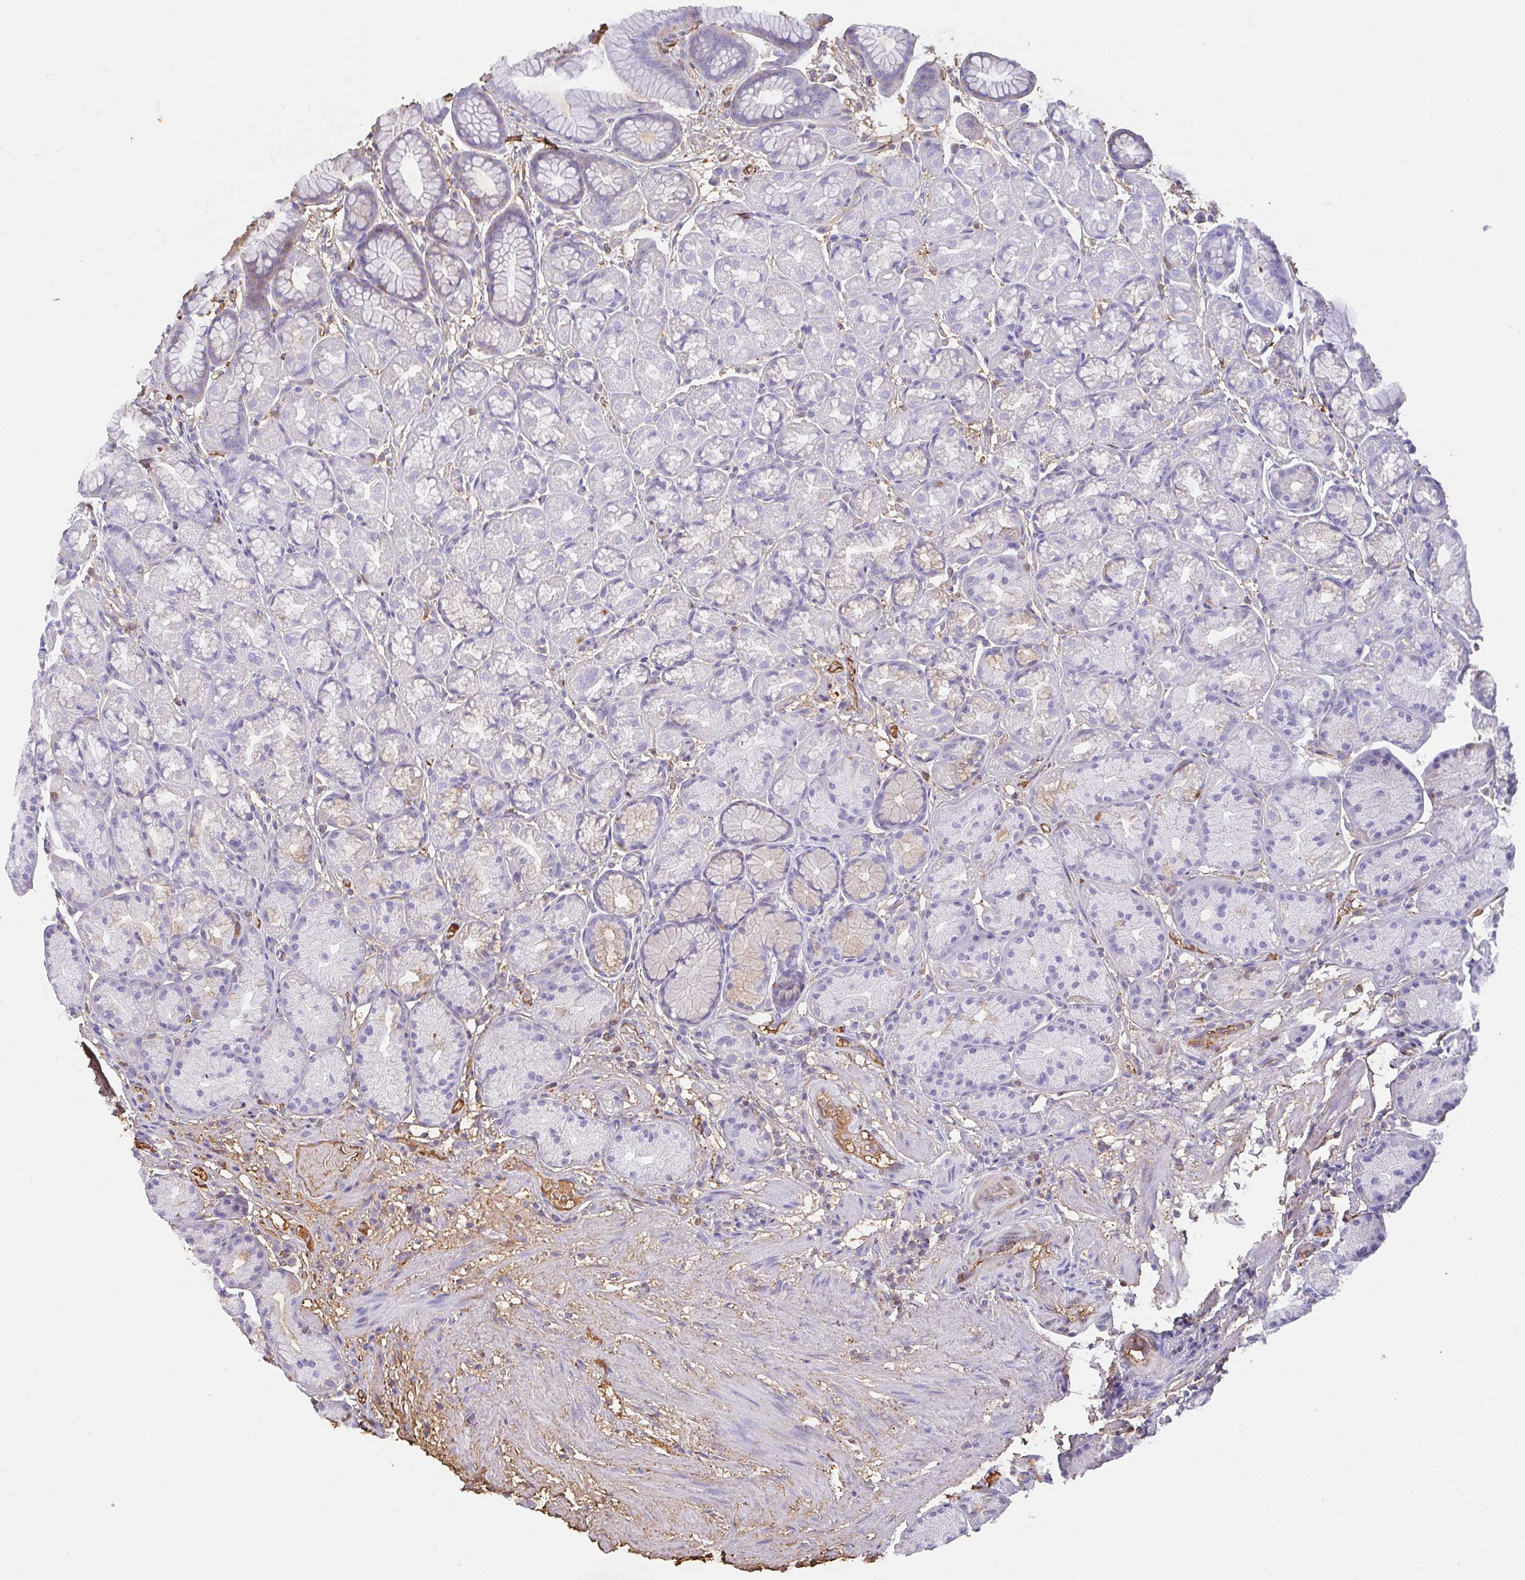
{"staining": {"intensity": "negative", "quantity": "none", "location": "none"}, "tissue": "stomach", "cell_type": "Glandular cells", "image_type": "normal", "snomed": [{"axis": "morphology", "description": "Normal tissue, NOS"}, {"axis": "topography", "description": "Stomach, lower"}], "caption": "Immunohistochemical staining of normal human stomach reveals no significant positivity in glandular cells. (DAB (3,3'-diaminobenzidine) immunohistochemistry visualized using brightfield microscopy, high magnification).", "gene": "SMYD5", "patient": {"sex": "male", "age": 67}}